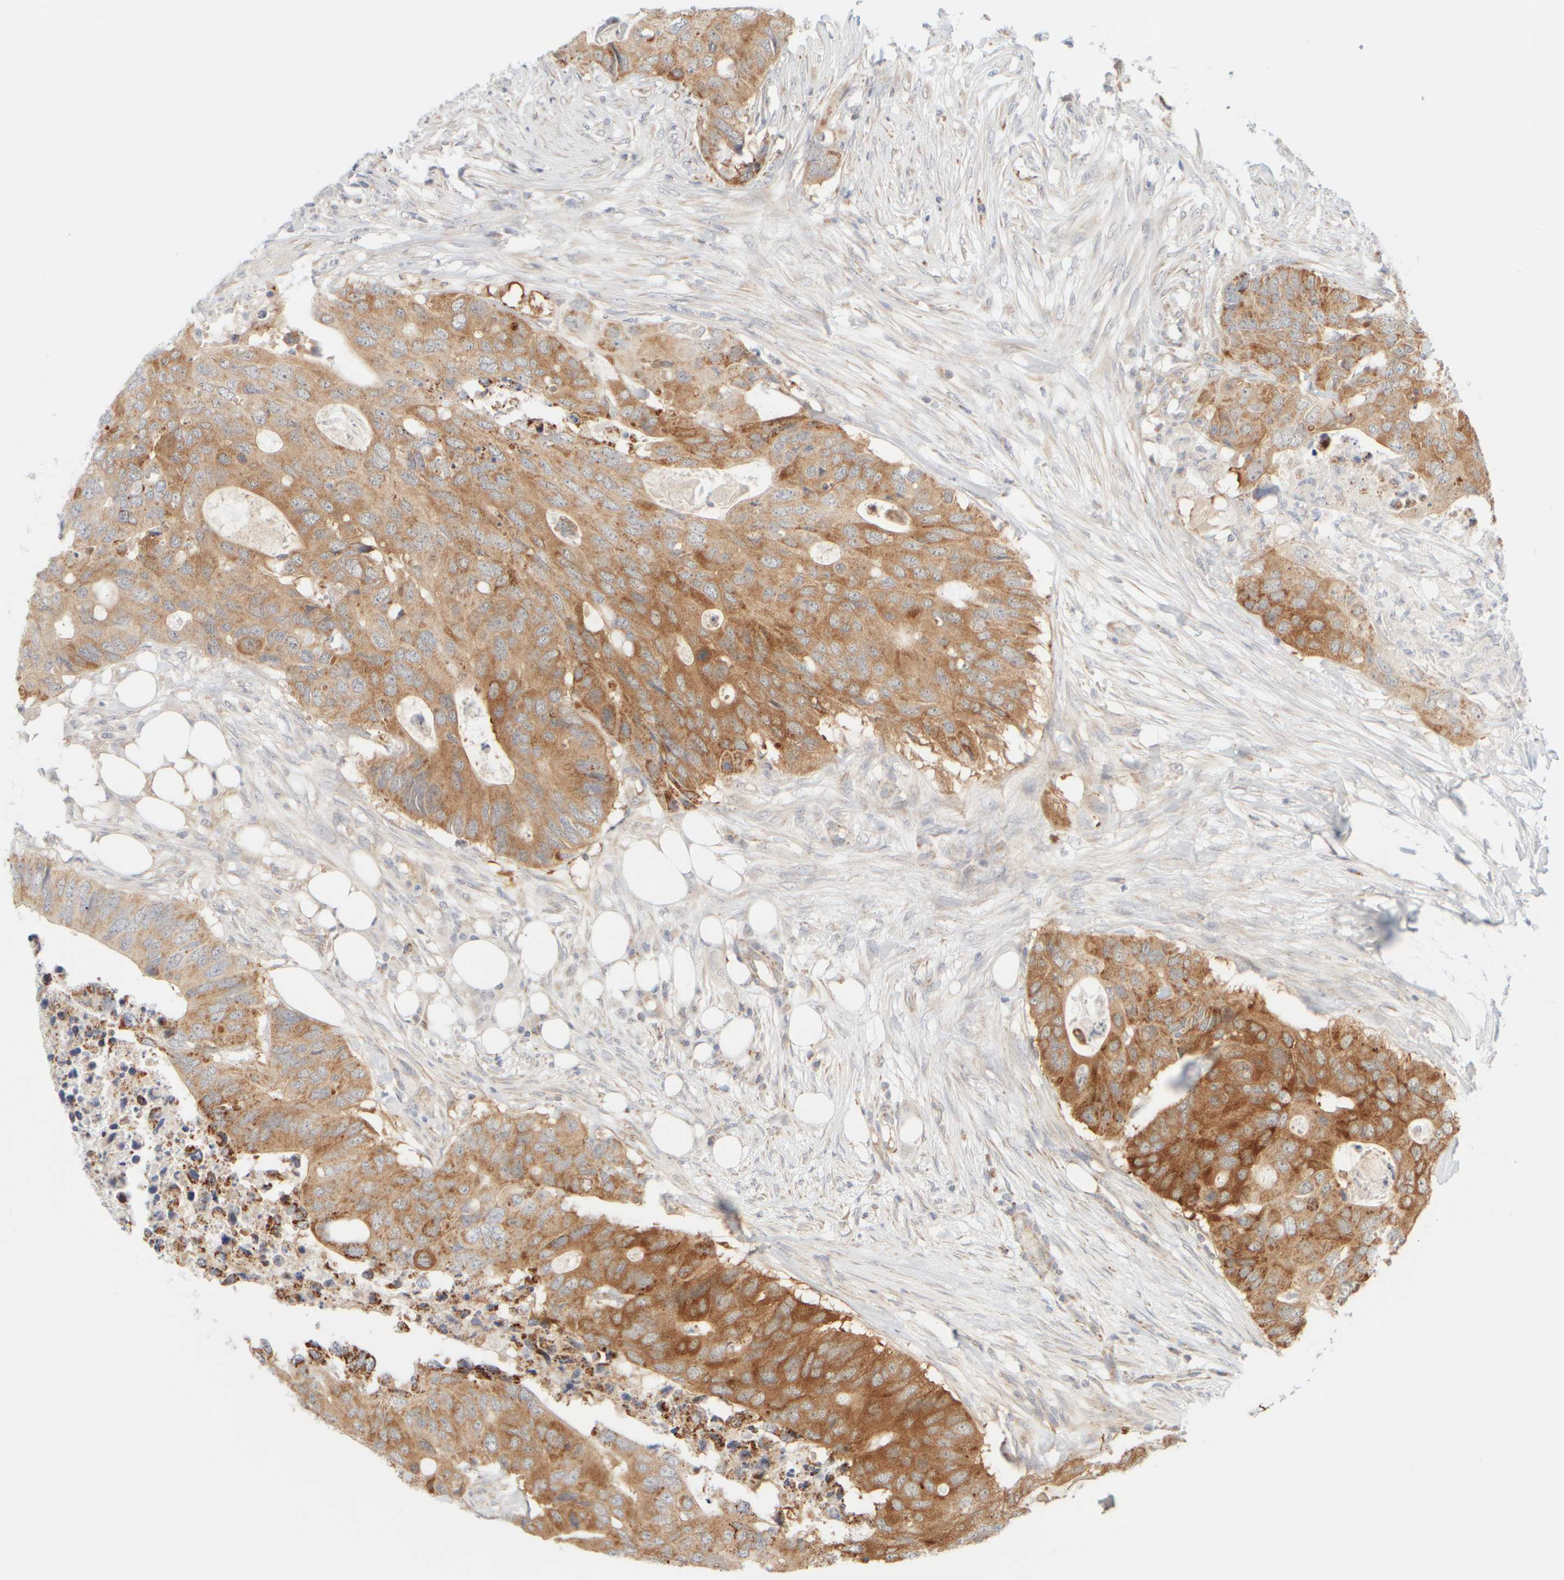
{"staining": {"intensity": "moderate", "quantity": ">75%", "location": "cytoplasmic/membranous"}, "tissue": "colorectal cancer", "cell_type": "Tumor cells", "image_type": "cancer", "snomed": [{"axis": "morphology", "description": "Adenocarcinoma, NOS"}, {"axis": "topography", "description": "Colon"}], "caption": "There is medium levels of moderate cytoplasmic/membranous positivity in tumor cells of adenocarcinoma (colorectal), as demonstrated by immunohistochemical staining (brown color).", "gene": "PPM1K", "patient": {"sex": "male", "age": 71}}